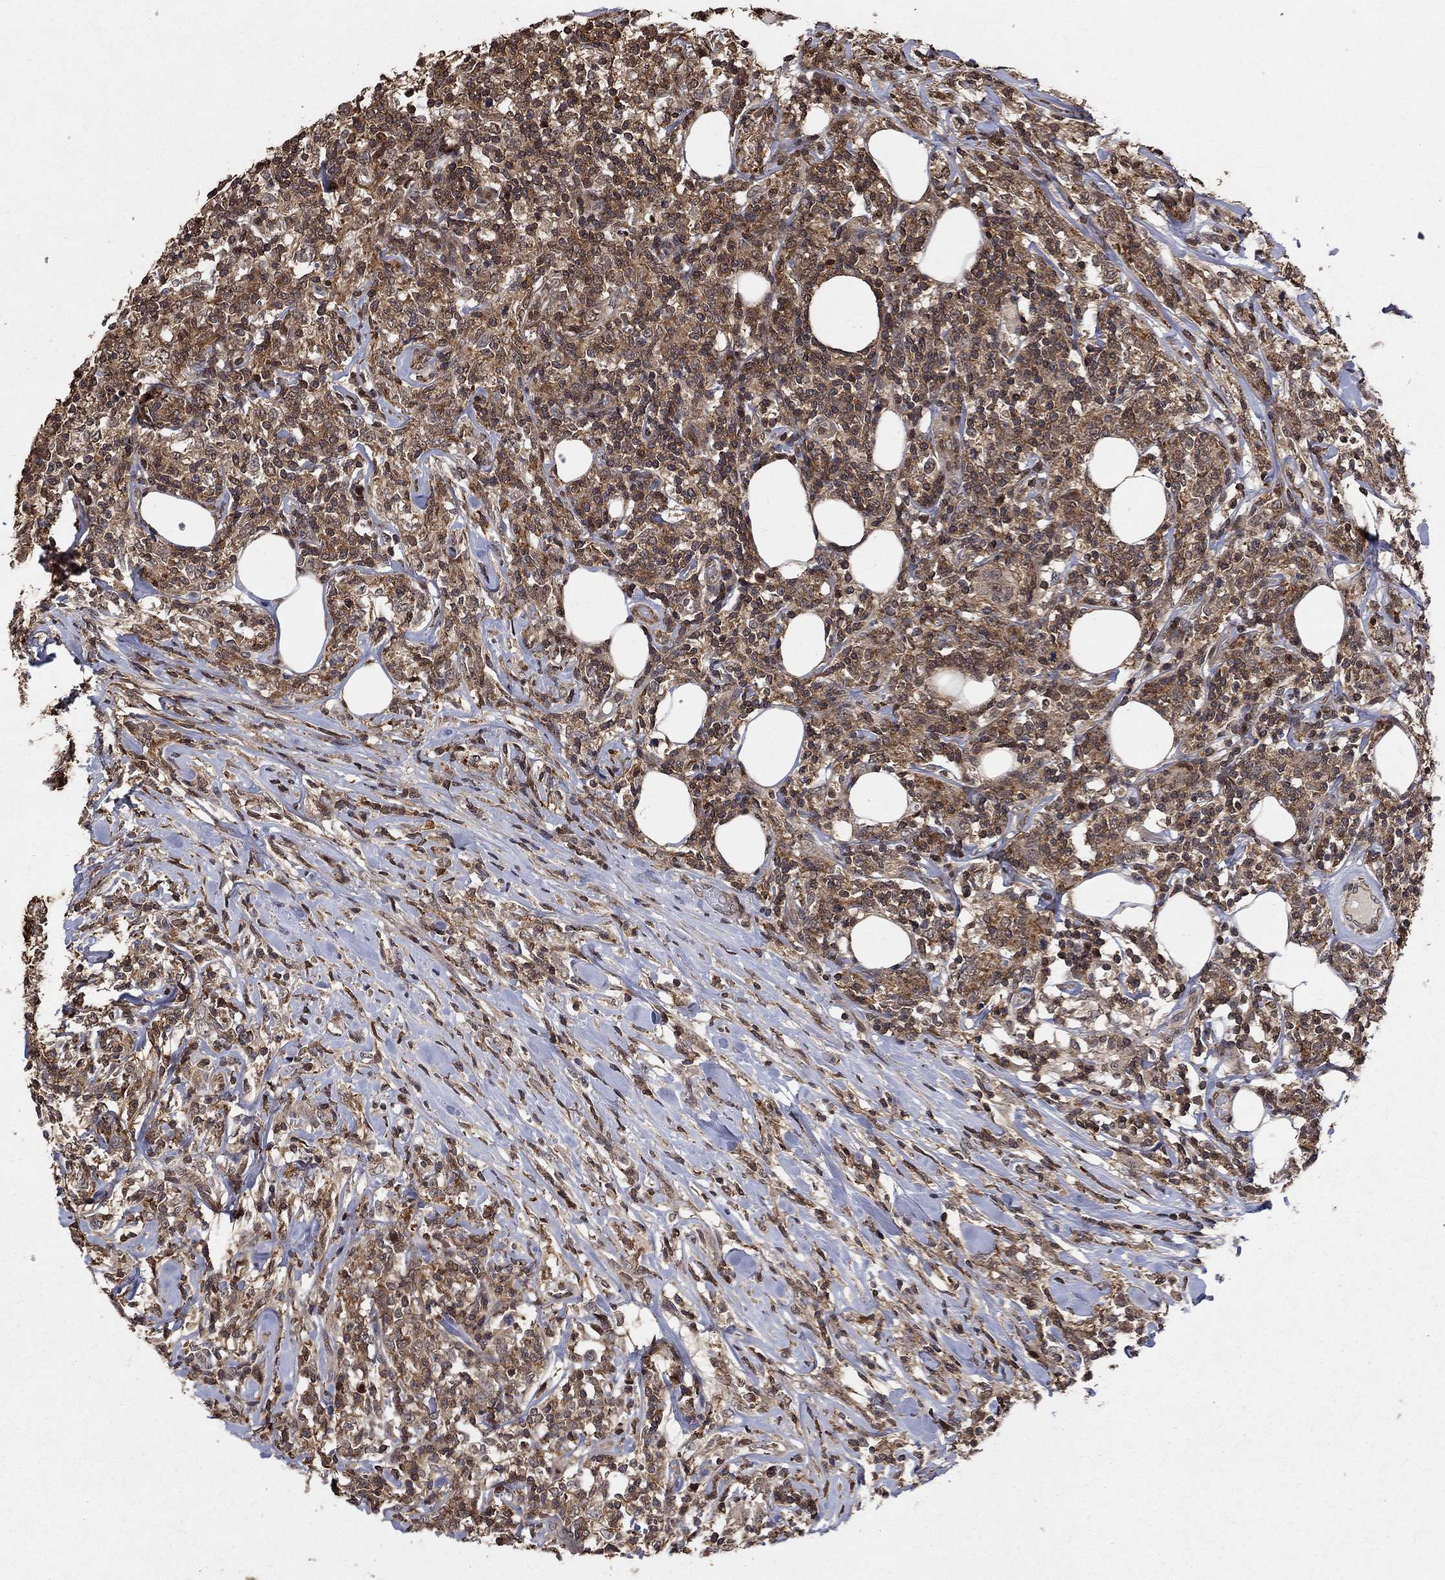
{"staining": {"intensity": "moderate", "quantity": "25%-75%", "location": "cytoplasmic/membranous"}, "tissue": "lymphoma", "cell_type": "Tumor cells", "image_type": "cancer", "snomed": [{"axis": "morphology", "description": "Malignant lymphoma, non-Hodgkin's type, High grade"}, {"axis": "topography", "description": "Lymph node"}], "caption": "There is medium levels of moderate cytoplasmic/membranous positivity in tumor cells of lymphoma, as demonstrated by immunohistochemical staining (brown color).", "gene": "CCDC66", "patient": {"sex": "female", "age": 84}}